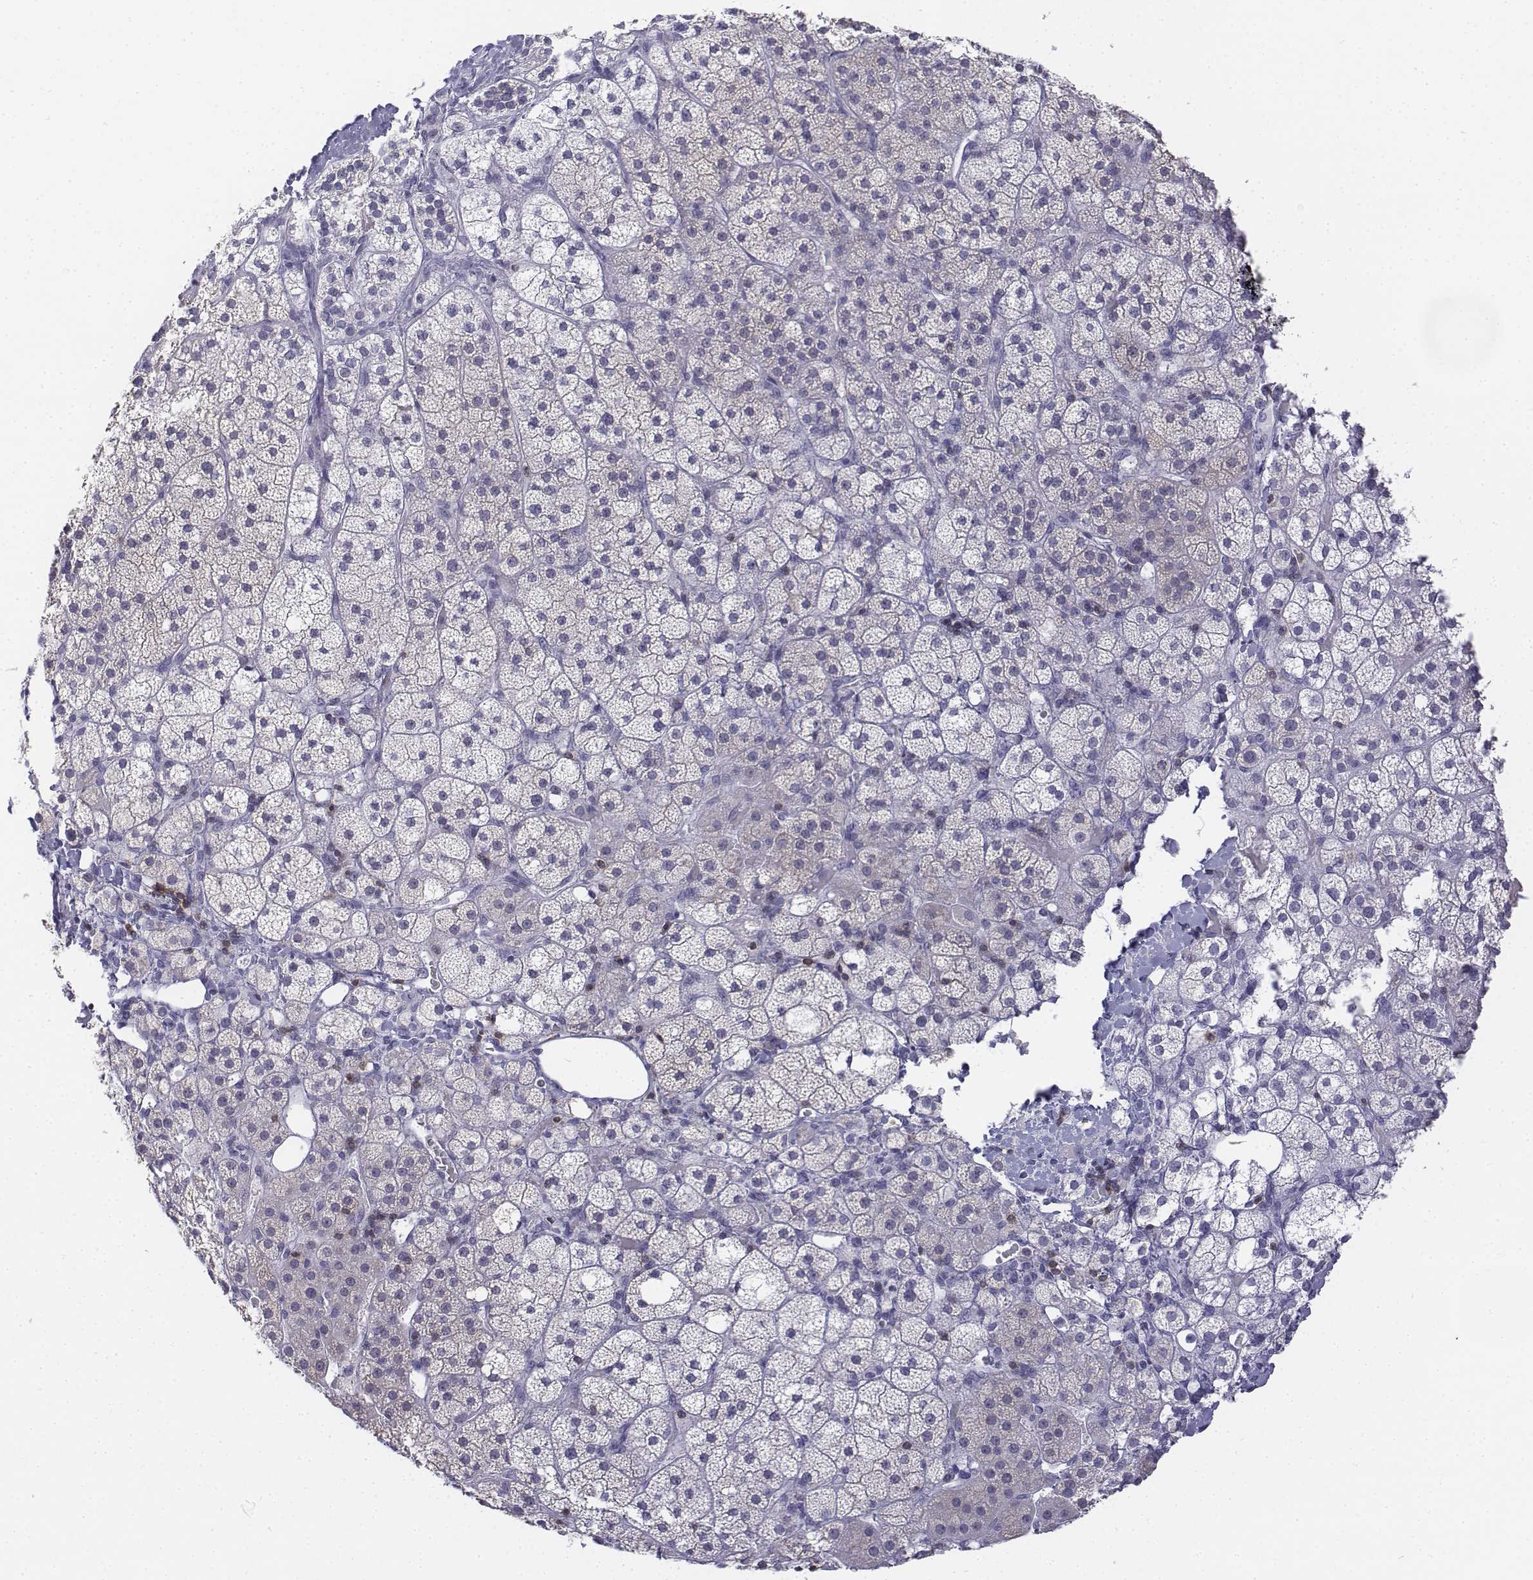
{"staining": {"intensity": "negative", "quantity": "none", "location": "none"}, "tissue": "adrenal gland", "cell_type": "Glandular cells", "image_type": "normal", "snomed": [{"axis": "morphology", "description": "Normal tissue, NOS"}, {"axis": "topography", "description": "Adrenal gland"}], "caption": "Immunohistochemistry (IHC) photomicrograph of unremarkable adrenal gland: adrenal gland stained with DAB displays no significant protein staining in glandular cells.", "gene": "CD3E", "patient": {"sex": "male", "age": 53}}